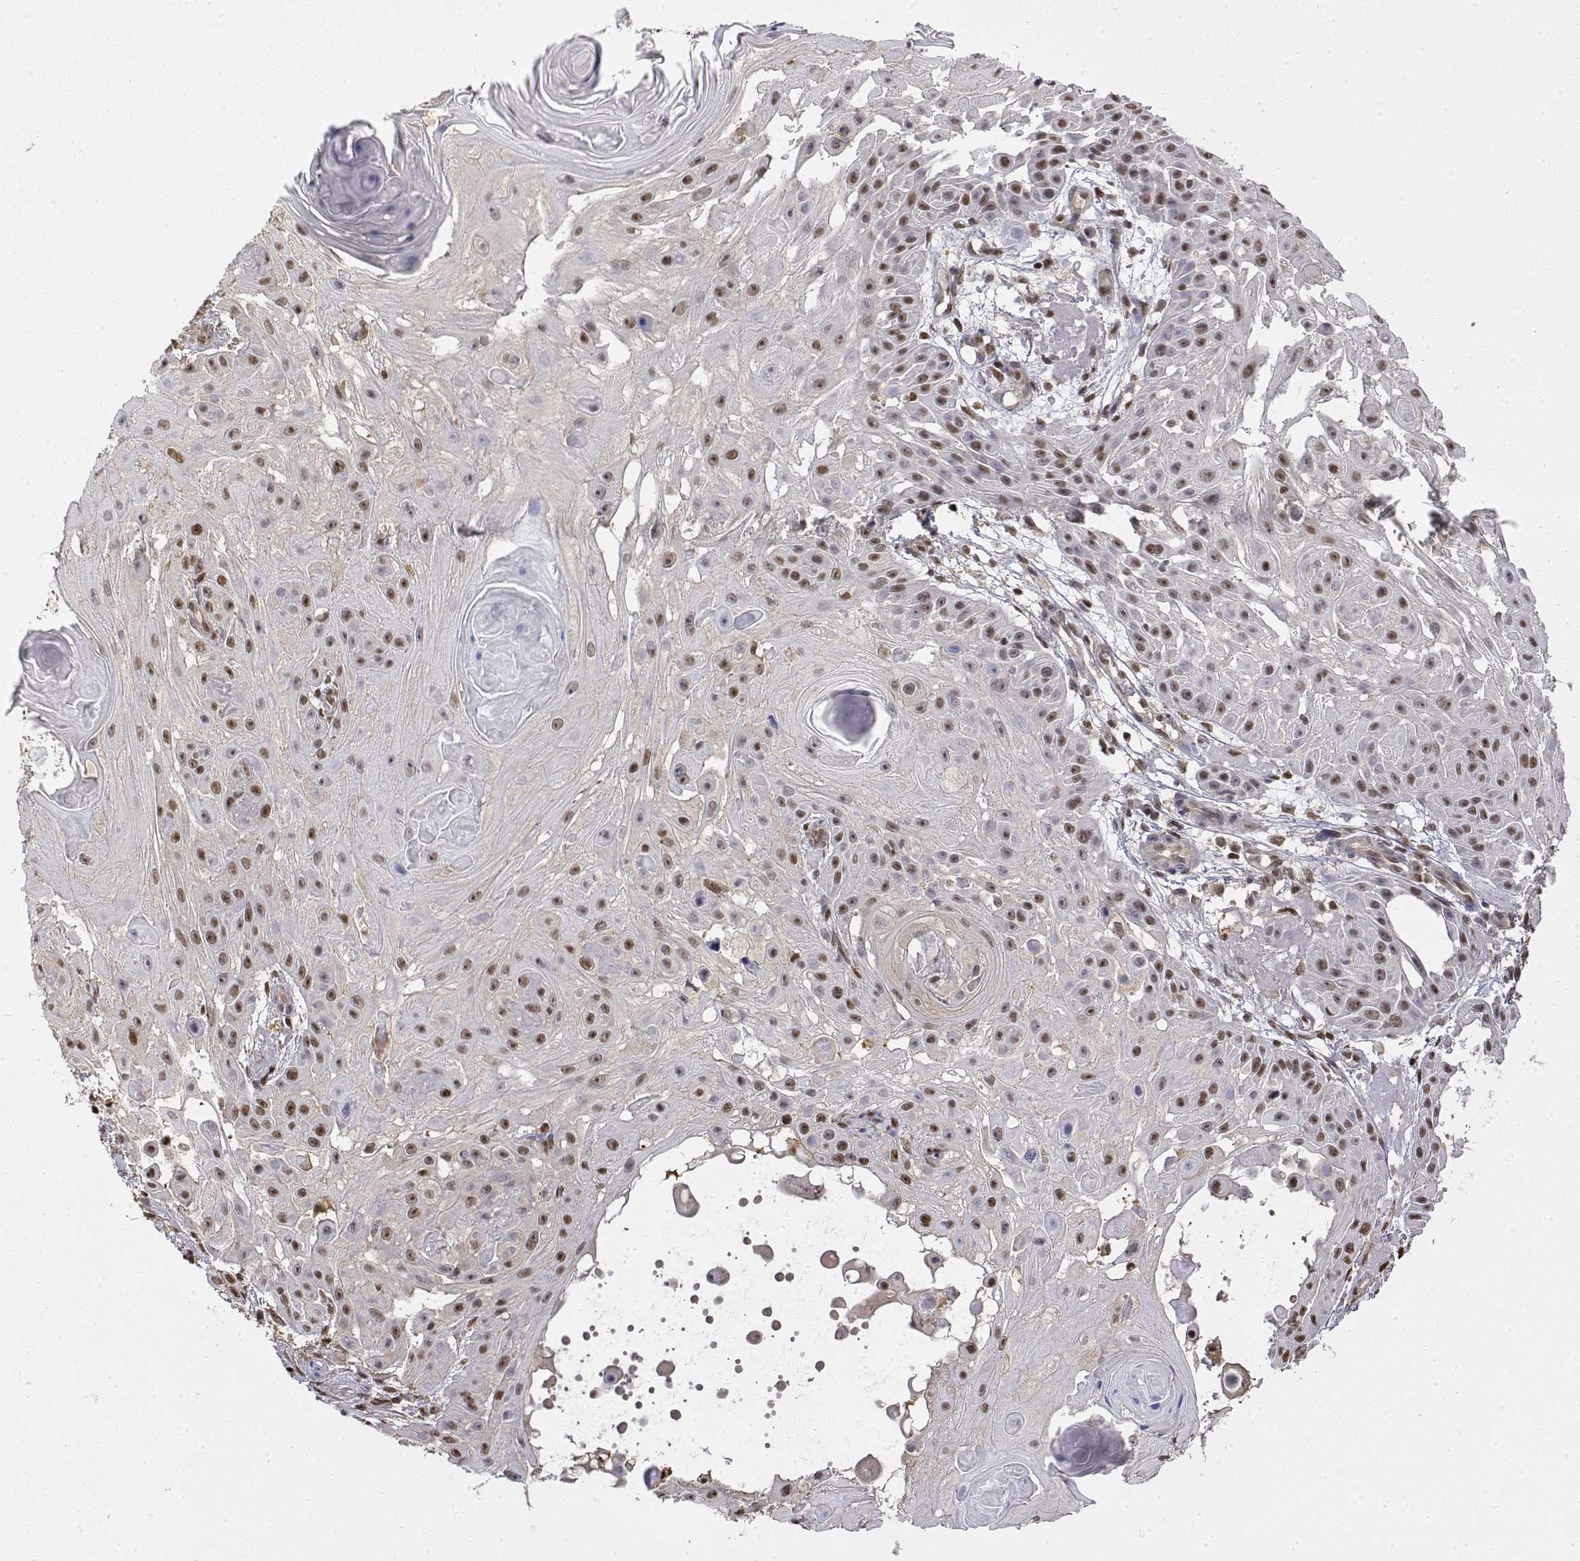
{"staining": {"intensity": "moderate", "quantity": ">75%", "location": "nuclear"}, "tissue": "skin cancer", "cell_type": "Tumor cells", "image_type": "cancer", "snomed": [{"axis": "morphology", "description": "Squamous cell carcinoma, NOS"}, {"axis": "topography", "description": "Skin"}], "caption": "Immunohistochemistry of human skin squamous cell carcinoma exhibits medium levels of moderate nuclear positivity in approximately >75% of tumor cells.", "gene": "TPI1", "patient": {"sex": "male", "age": 91}}